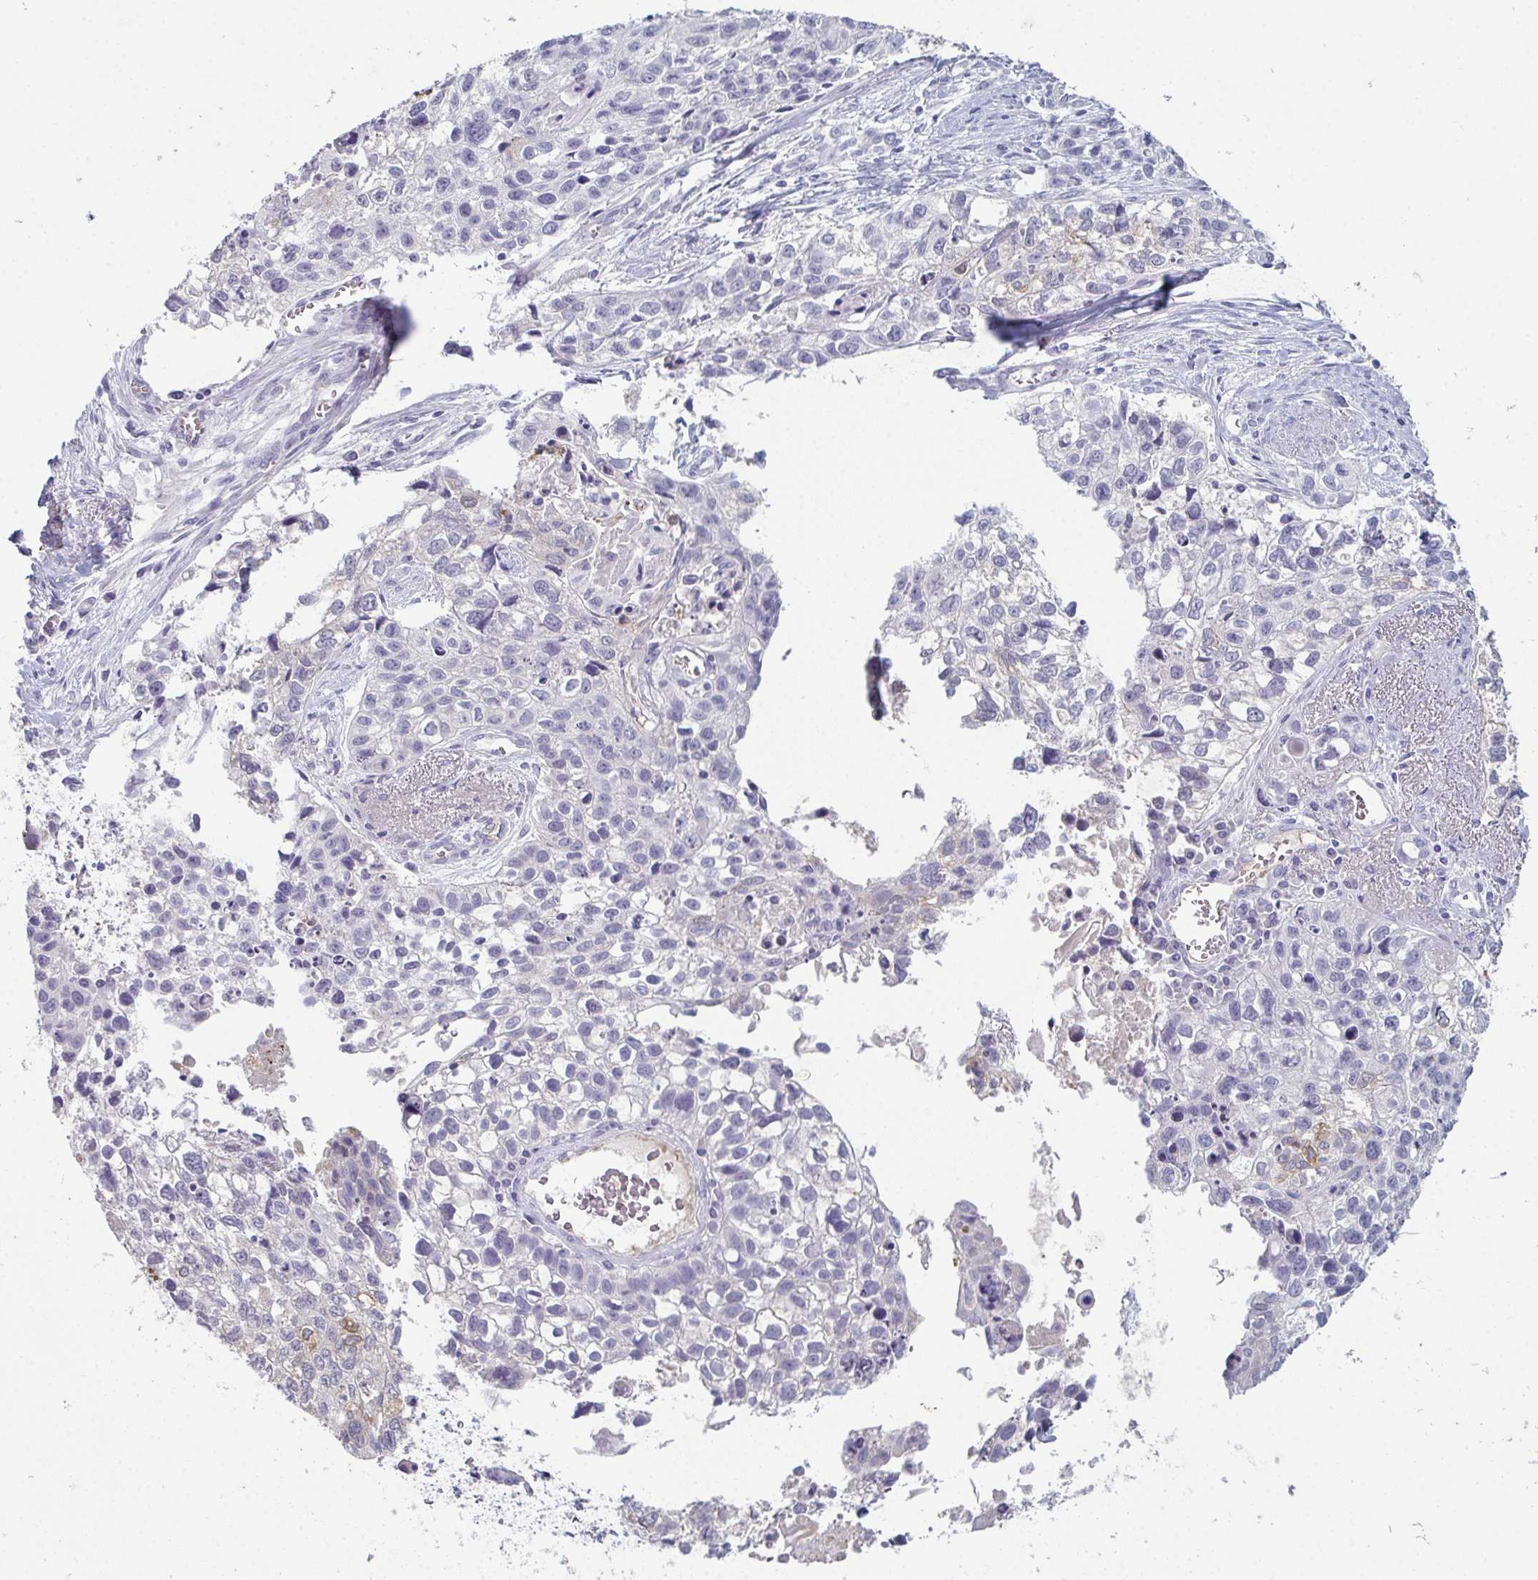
{"staining": {"intensity": "negative", "quantity": "none", "location": "none"}, "tissue": "lung cancer", "cell_type": "Tumor cells", "image_type": "cancer", "snomed": [{"axis": "morphology", "description": "Squamous cell carcinoma, NOS"}, {"axis": "topography", "description": "Lung"}], "caption": "Tumor cells show no significant positivity in lung cancer (squamous cell carcinoma). (Immunohistochemistry, brightfield microscopy, high magnification).", "gene": "ADAM21", "patient": {"sex": "male", "age": 74}}